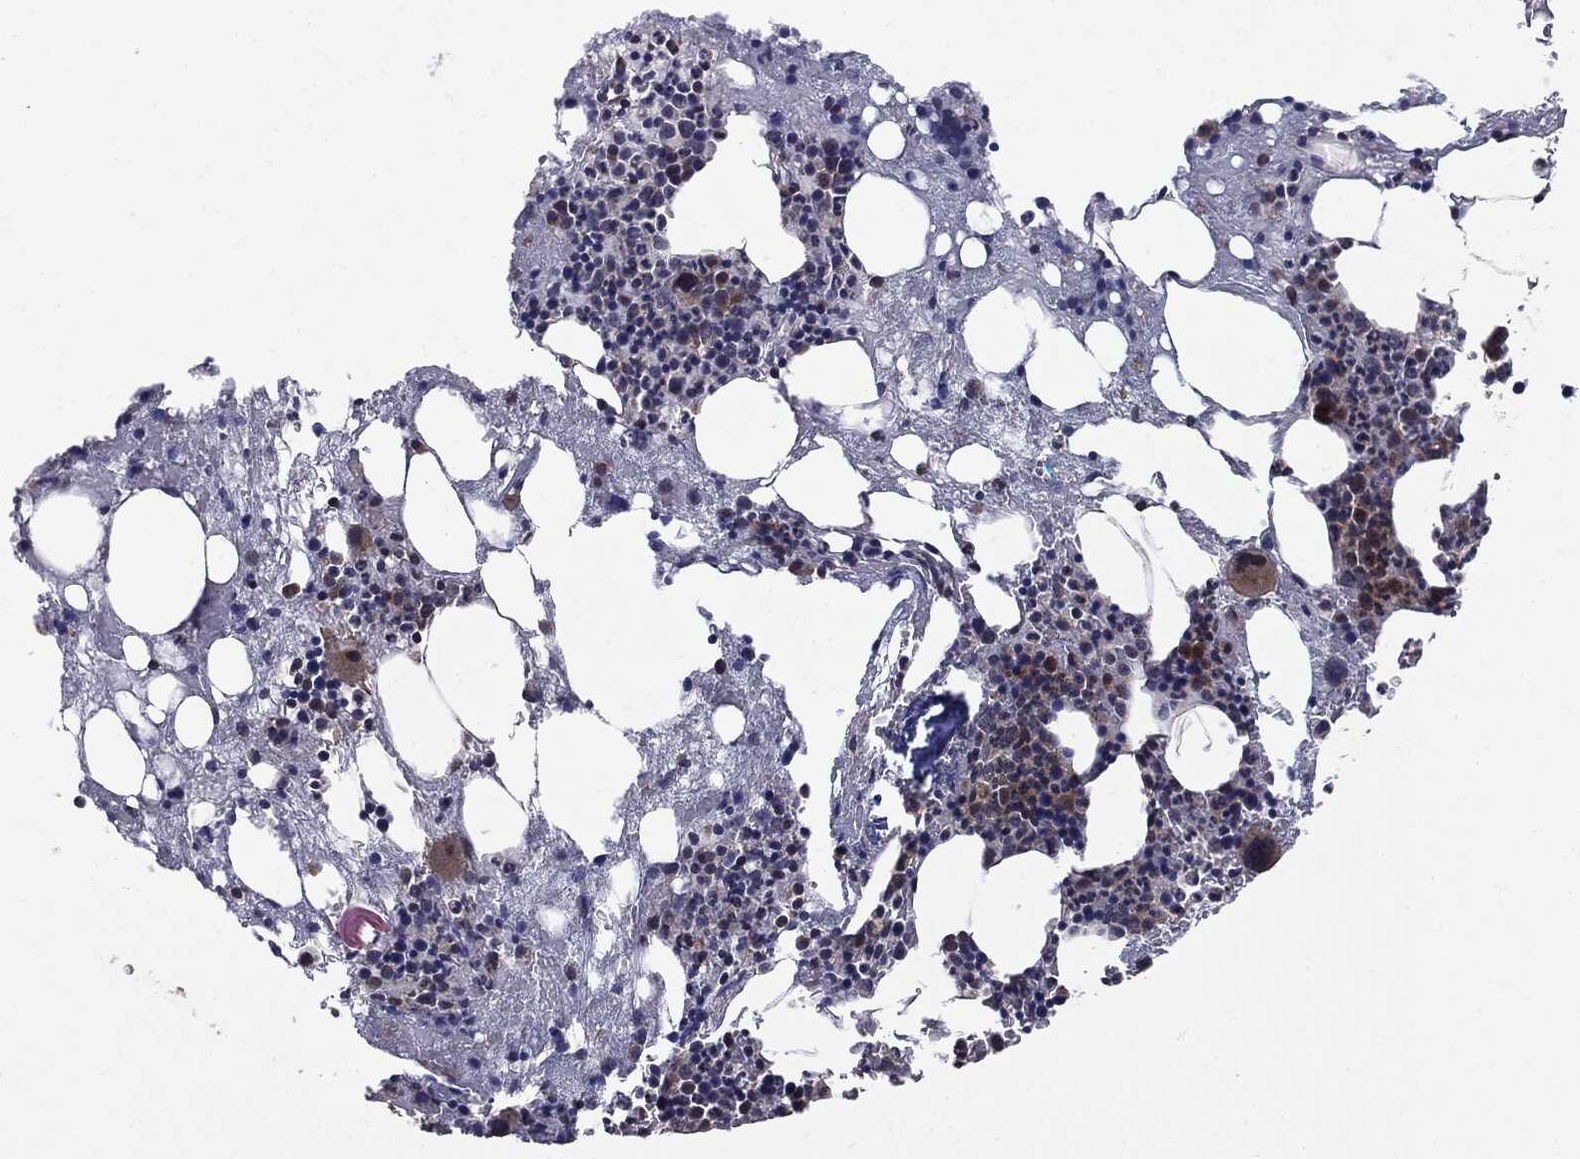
{"staining": {"intensity": "moderate", "quantity": "<25%", "location": "cytoplasmic/membranous"}, "tissue": "bone marrow", "cell_type": "Hematopoietic cells", "image_type": "normal", "snomed": [{"axis": "morphology", "description": "Normal tissue, NOS"}, {"axis": "topography", "description": "Bone marrow"}], "caption": "Immunohistochemistry micrograph of benign human bone marrow stained for a protein (brown), which shows low levels of moderate cytoplasmic/membranous positivity in about <25% of hematopoietic cells.", "gene": "MTOR", "patient": {"sex": "female", "age": 54}}